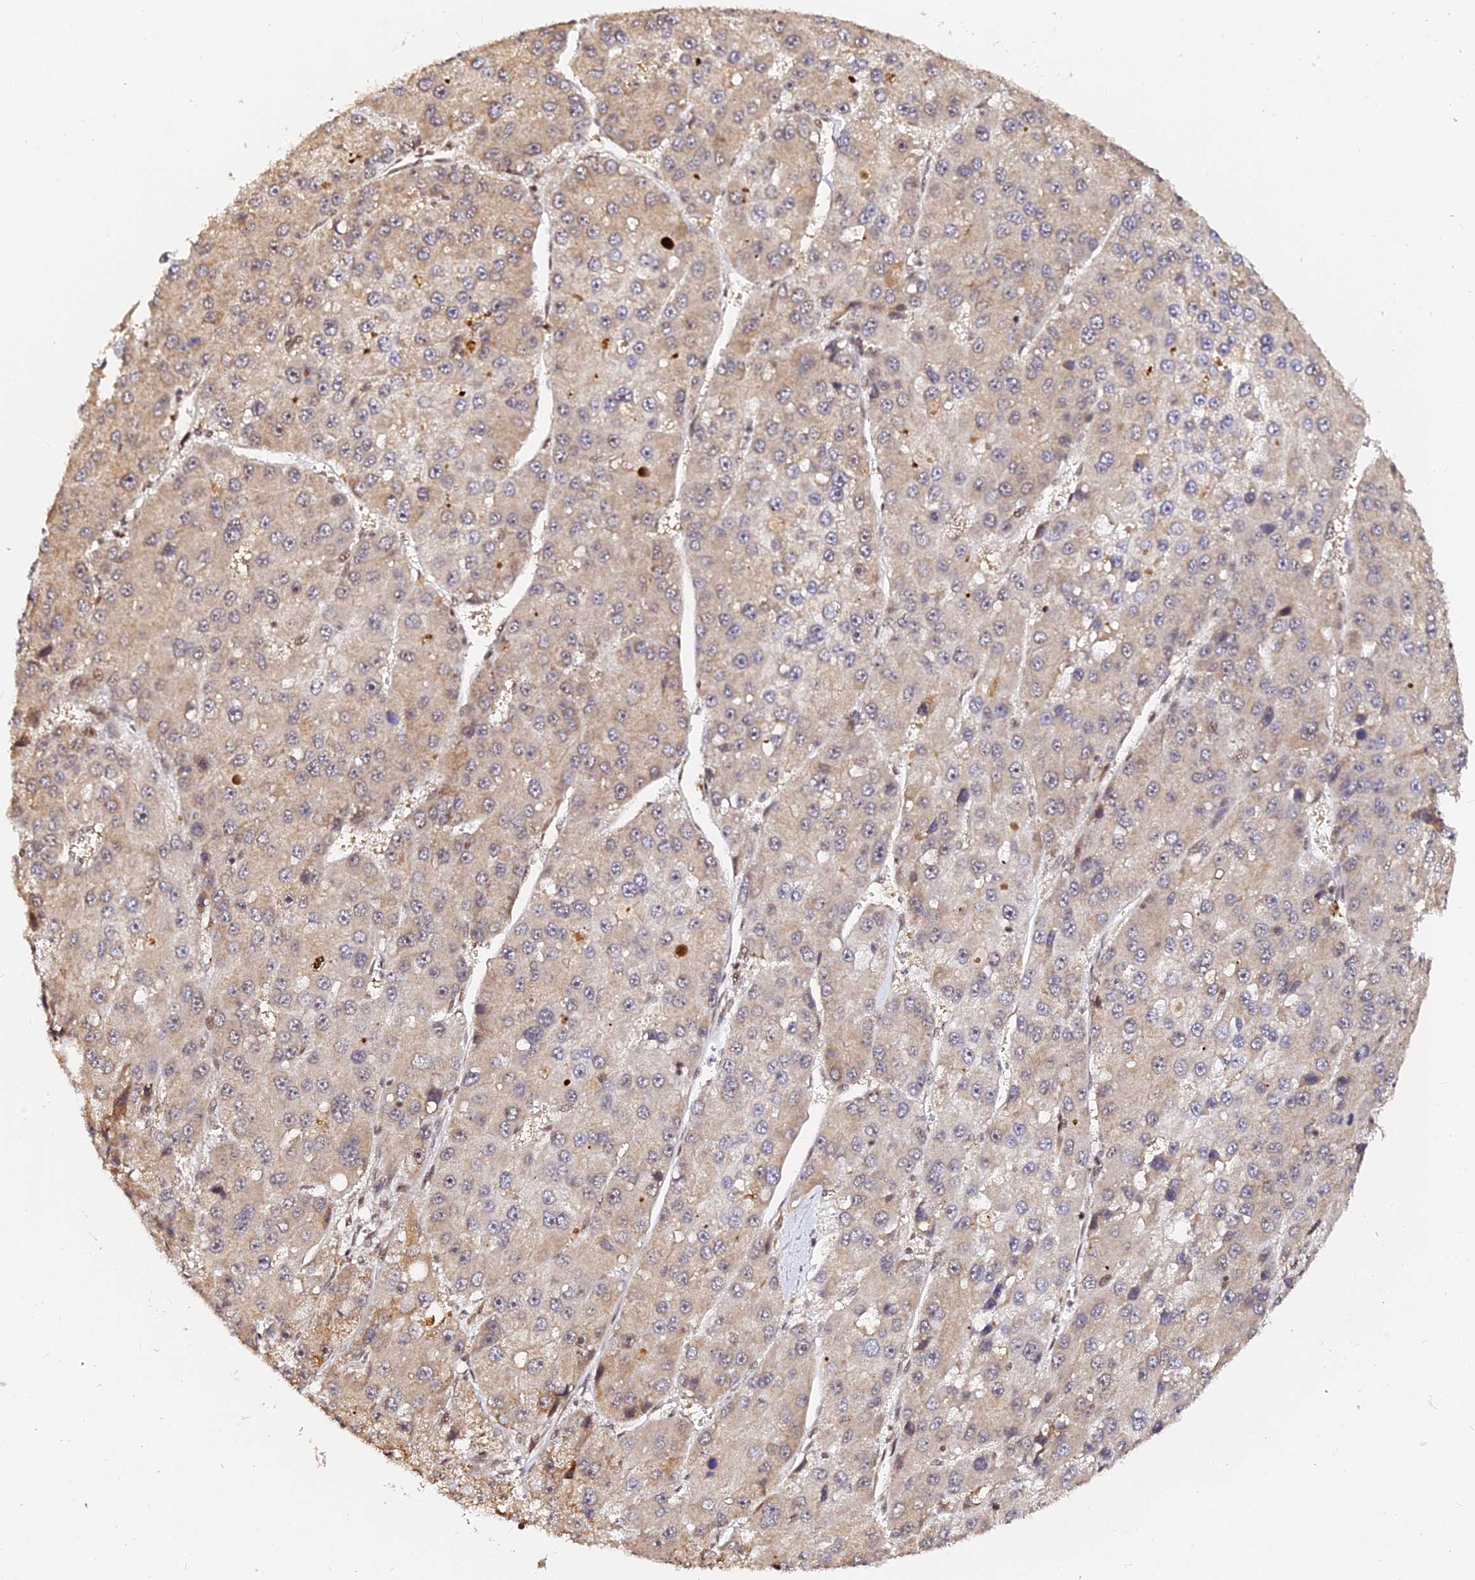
{"staining": {"intensity": "weak", "quantity": "<25%", "location": "cytoplasmic/membranous"}, "tissue": "liver cancer", "cell_type": "Tumor cells", "image_type": "cancer", "snomed": [{"axis": "morphology", "description": "Carcinoma, Hepatocellular, NOS"}, {"axis": "topography", "description": "Liver"}], "caption": "The histopathology image displays no staining of tumor cells in hepatocellular carcinoma (liver).", "gene": "MCRS1", "patient": {"sex": "female", "age": 73}}